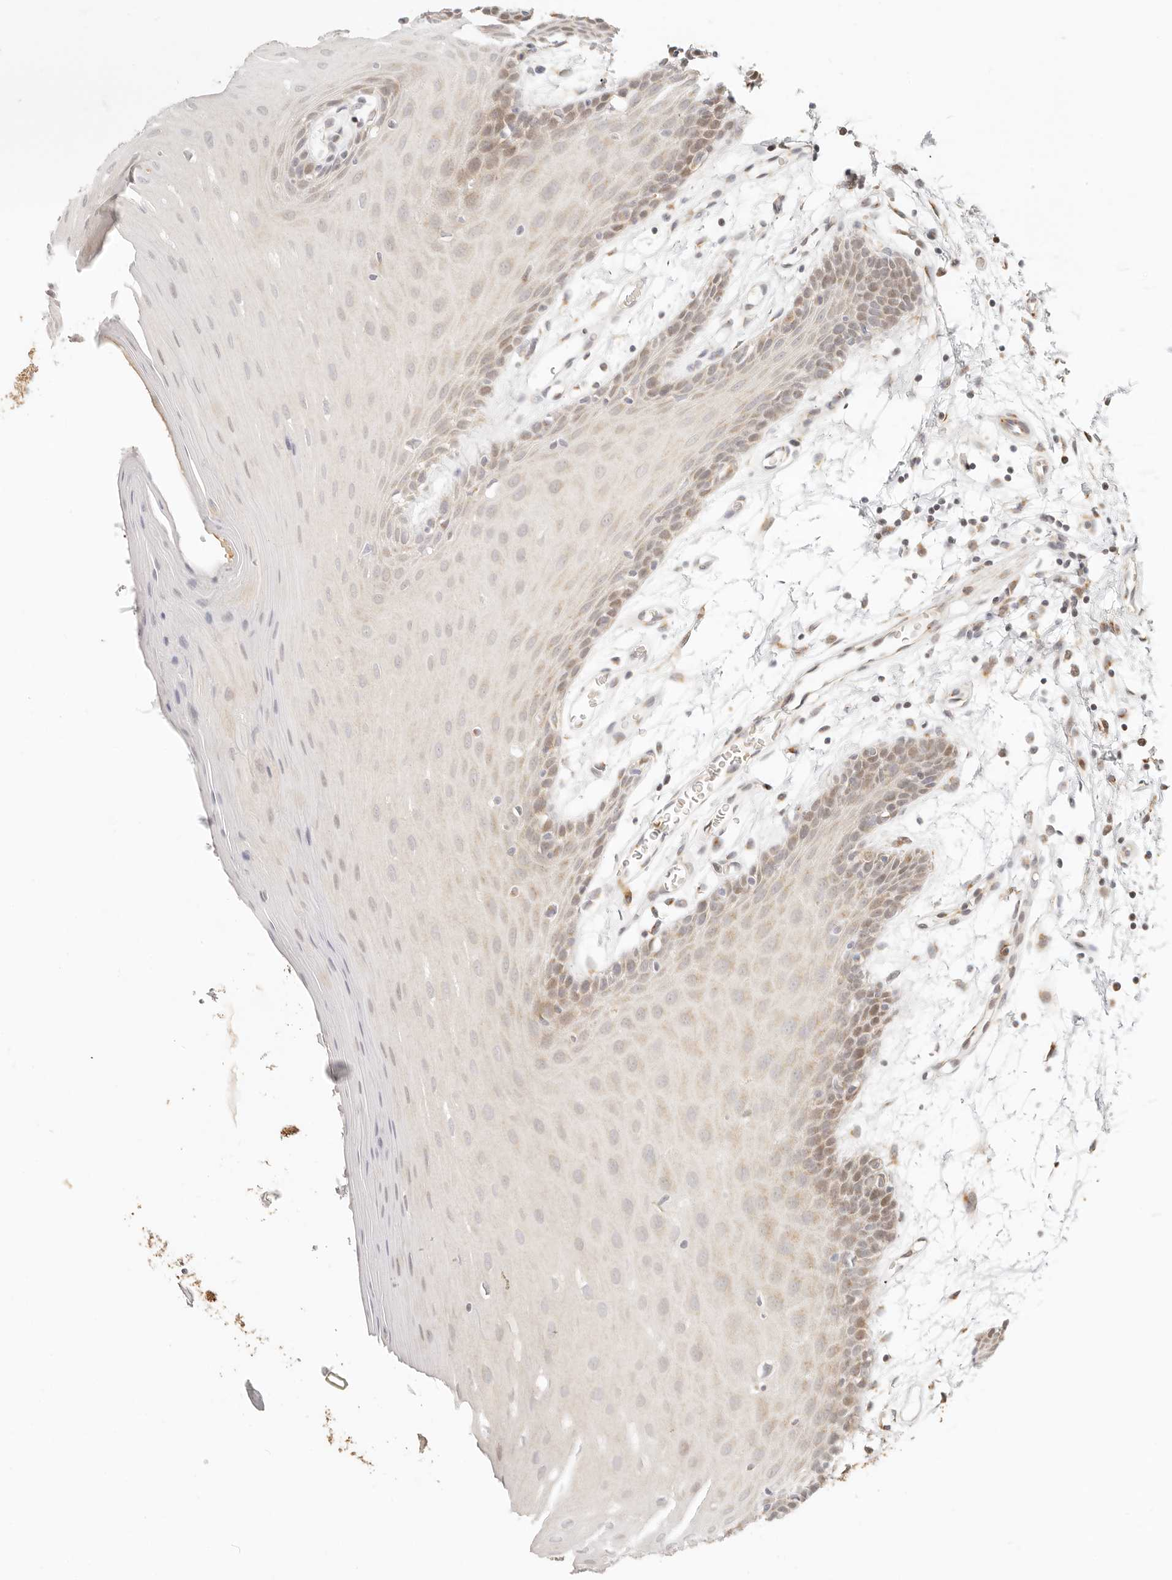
{"staining": {"intensity": "moderate", "quantity": "25%-75%", "location": "cytoplasmic/membranous"}, "tissue": "oral mucosa", "cell_type": "Squamous epithelial cells", "image_type": "normal", "snomed": [{"axis": "morphology", "description": "Normal tissue, NOS"}, {"axis": "morphology", "description": "Squamous cell carcinoma, NOS"}, {"axis": "topography", "description": "Skeletal muscle"}, {"axis": "topography", "description": "Oral tissue"}, {"axis": "topography", "description": "Salivary gland"}, {"axis": "topography", "description": "Head-Neck"}], "caption": "Human oral mucosa stained with a brown dye displays moderate cytoplasmic/membranous positive expression in about 25%-75% of squamous epithelial cells.", "gene": "FAM20B", "patient": {"sex": "male", "age": 54}}